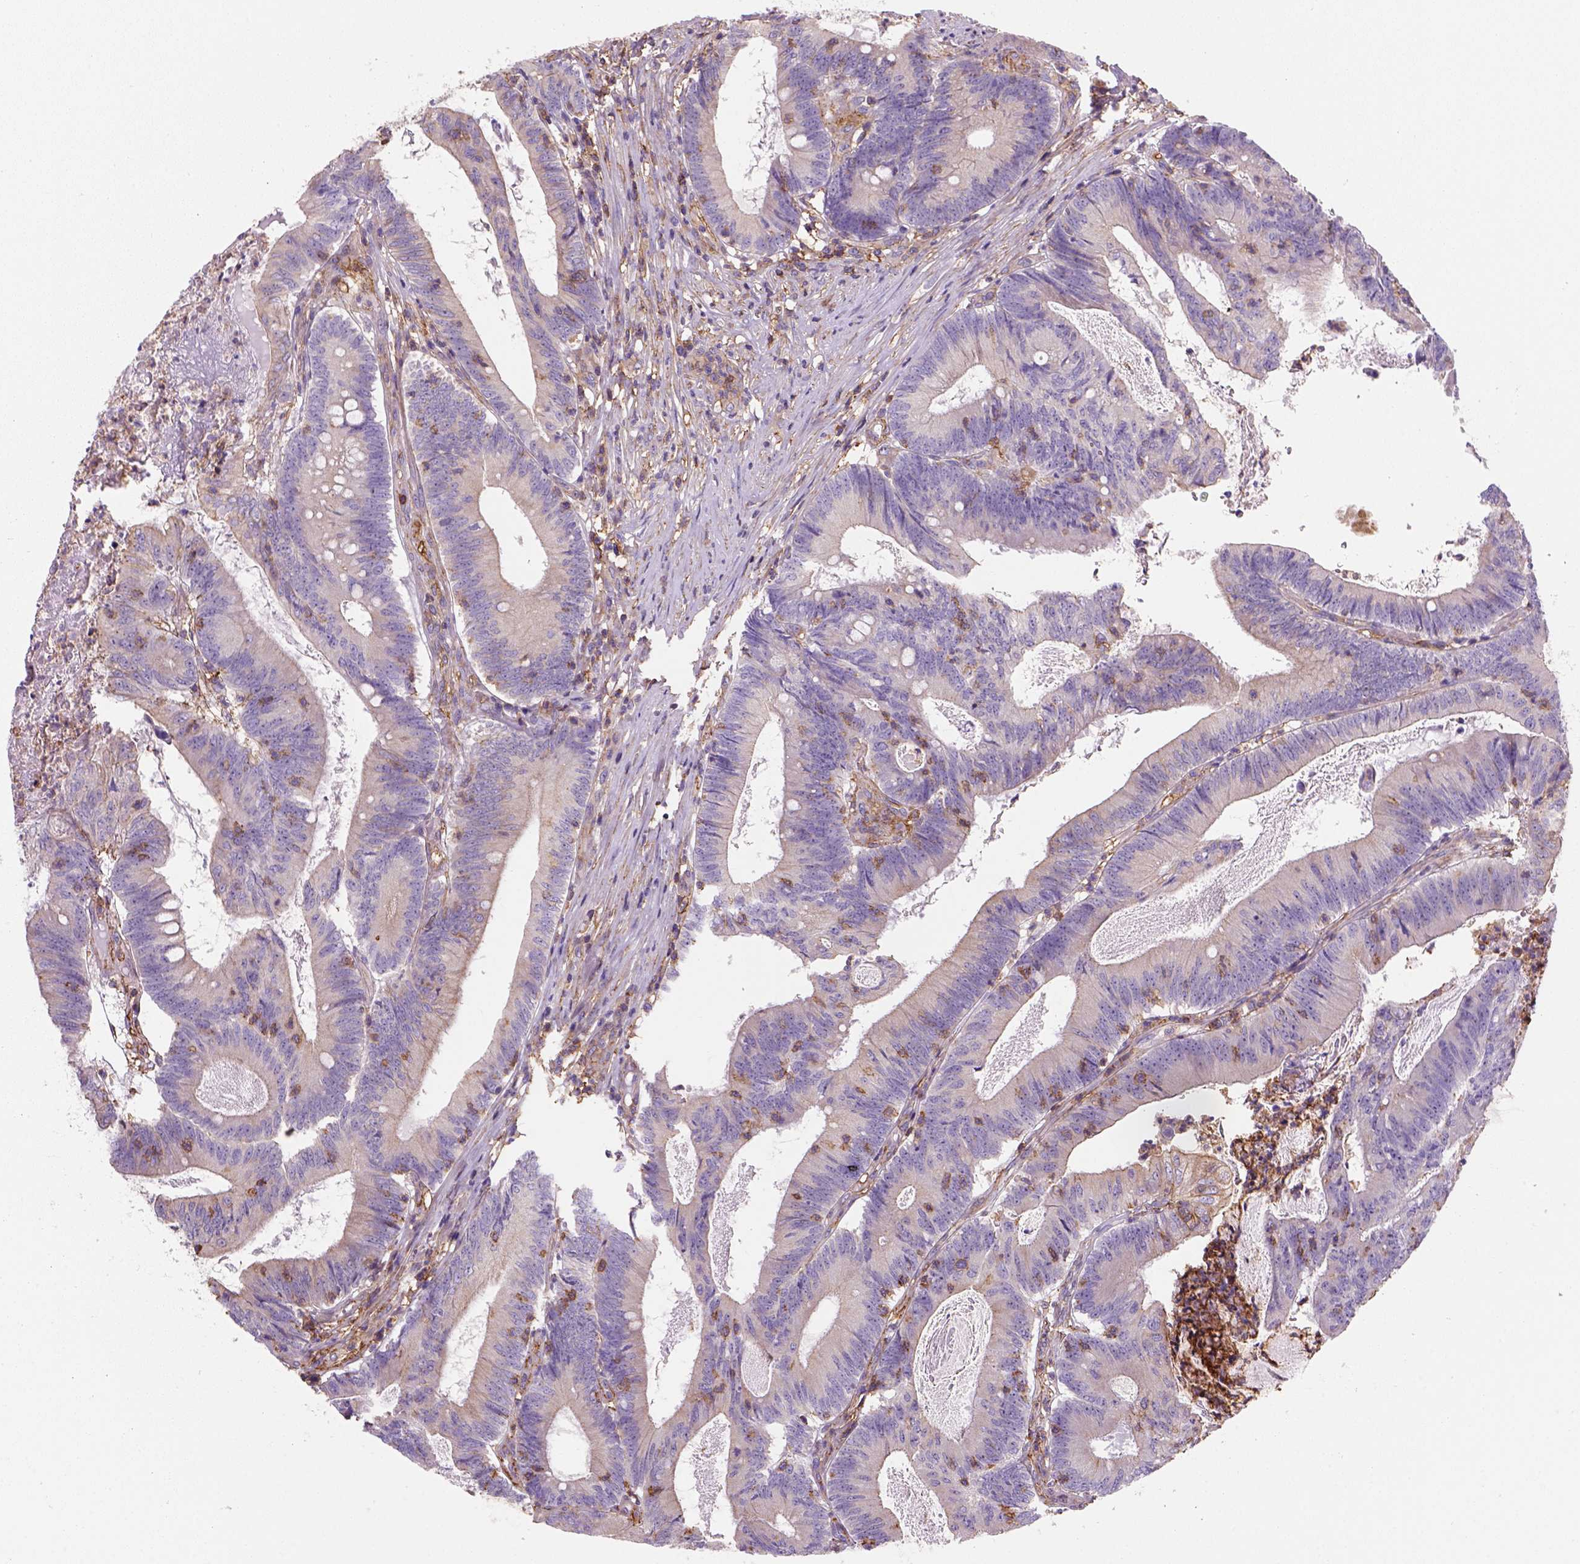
{"staining": {"intensity": "moderate", "quantity": "<25%", "location": "cytoplasmic/membranous"}, "tissue": "colorectal cancer", "cell_type": "Tumor cells", "image_type": "cancer", "snomed": [{"axis": "morphology", "description": "Adenocarcinoma, NOS"}, {"axis": "topography", "description": "Colon"}], "caption": "Immunohistochemistry (IHC) of colorectal adenocarcinoma reveals low levels of moderate cytoplasmic/membranous expression in about <25% of tumor cells. The protein is stained brown, and the nuclei are stained in blue (DAB IHC with brightfield microscopy, high magnification).", "gene": "GPRC5D", "patient": {"sex": "female", "age": 70}}